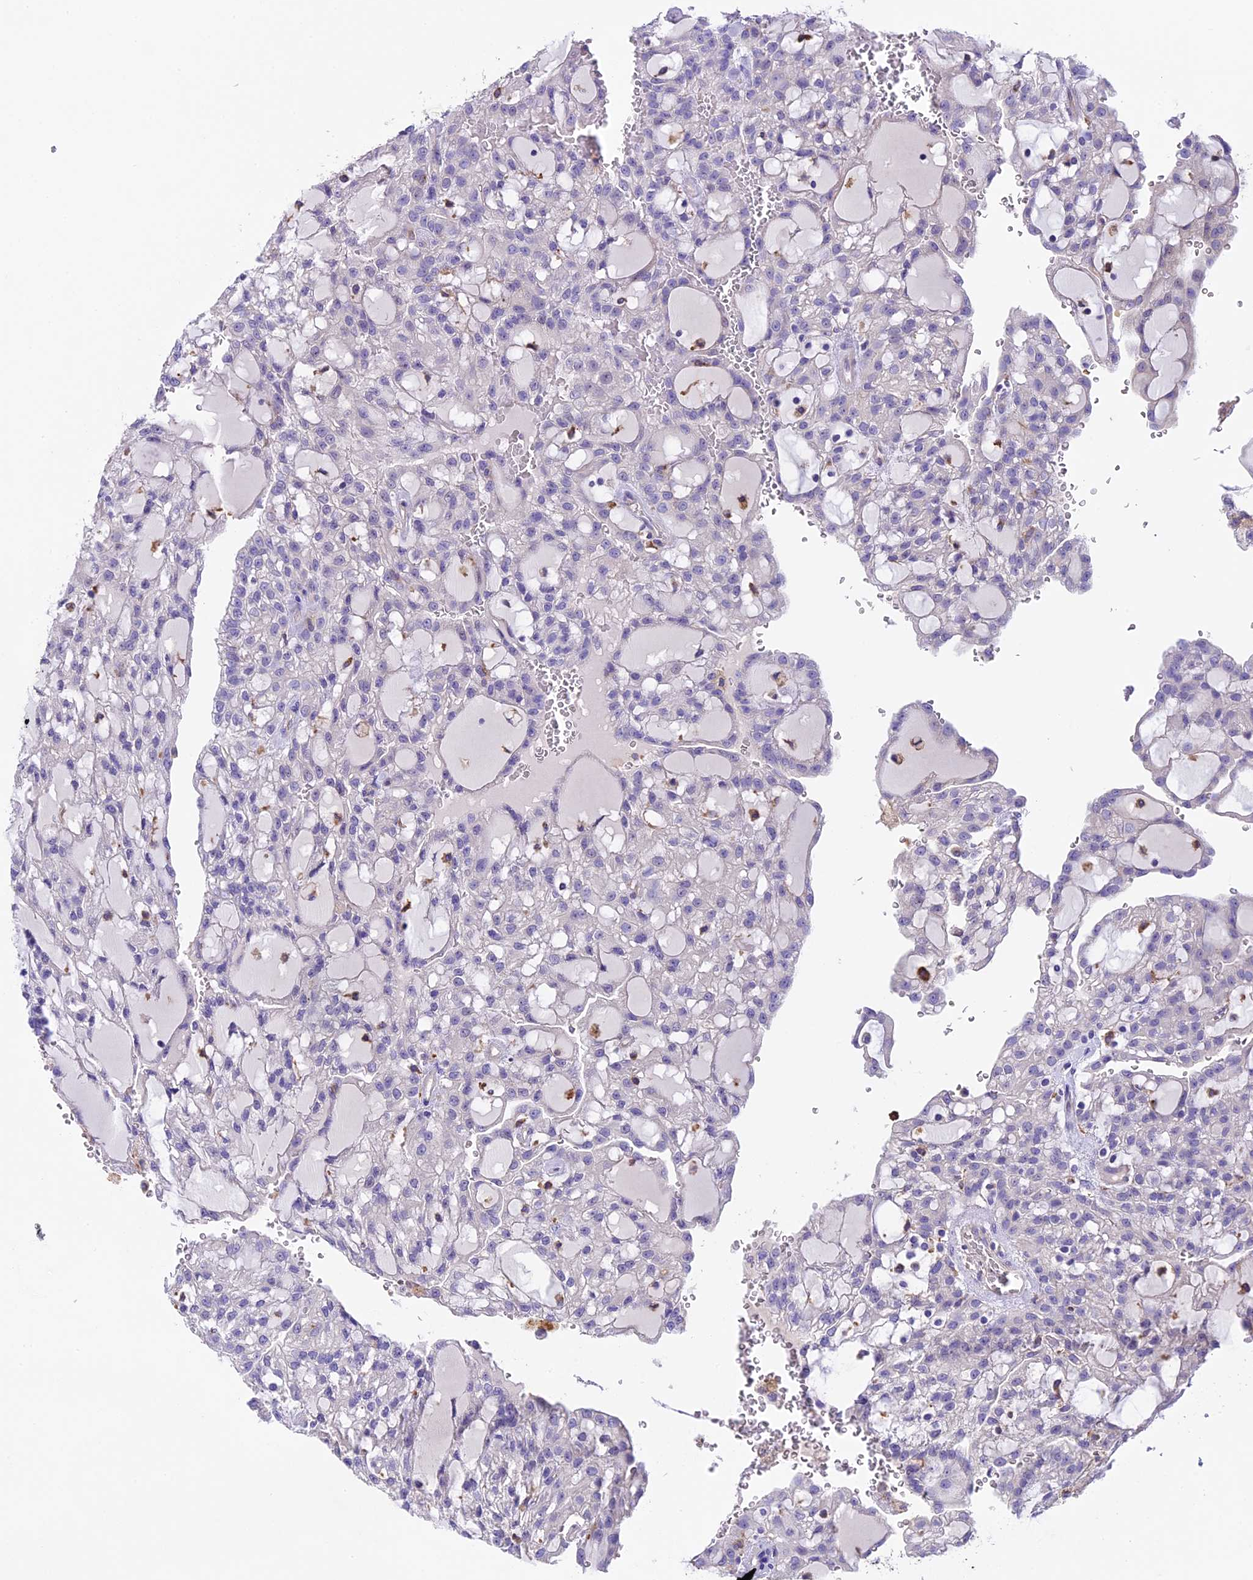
{"staining": {"intensity": "negative", "quantity": "none", "location": "none"}, "tissue": "renal cancer", "cell_type": "Tumor cells", "image_type": "cancer", "snomed": [{"axis": "morphology", "description": "Adenocarcinoma, NOS"}, {"axis": "topography", "description": "Kidney"}], "caption": "Immunohistochemistry of human renal cancer shows no staining in tumor cells.", "gene": "NOD2", "patient": {"sex": "male", "age": 63}}